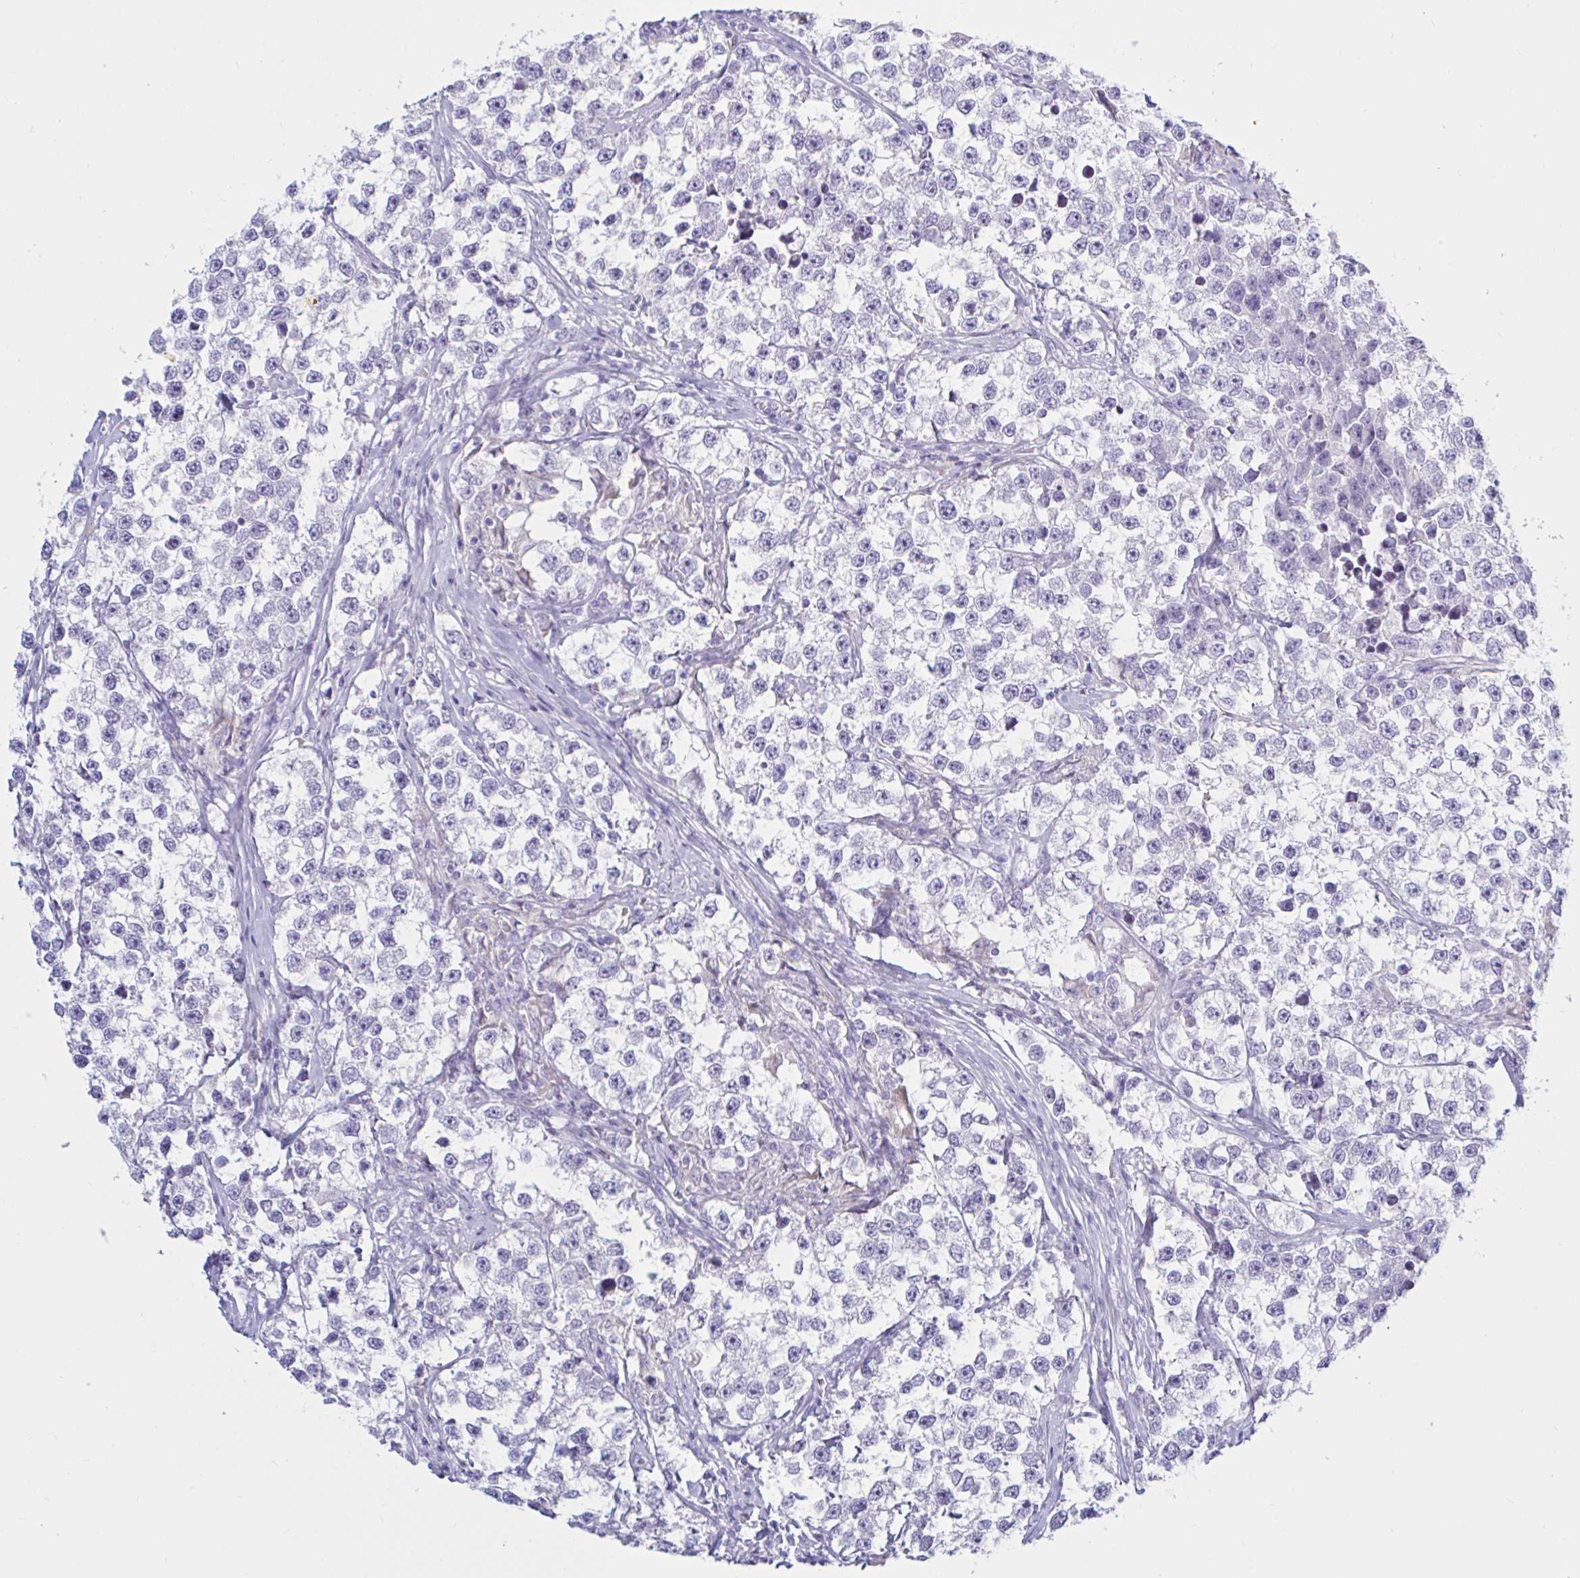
{"staining": {"intensity": "negative", "quantity": "none", "location": "none"}, "tissue": "testis cancer", "cell_type": "Tumor cells", "image_type": "cancer", "snomed": [{"axis": "morphology", "description": "Seminoma, NOS"}, {"axis": "topography", "description": "Testis"}], "caption": "The image demonstrates no significant expression in tumor cells of seminoma (testis).", "gene": "NBPF3", "patient": {"sex": "male", "age": 46}}